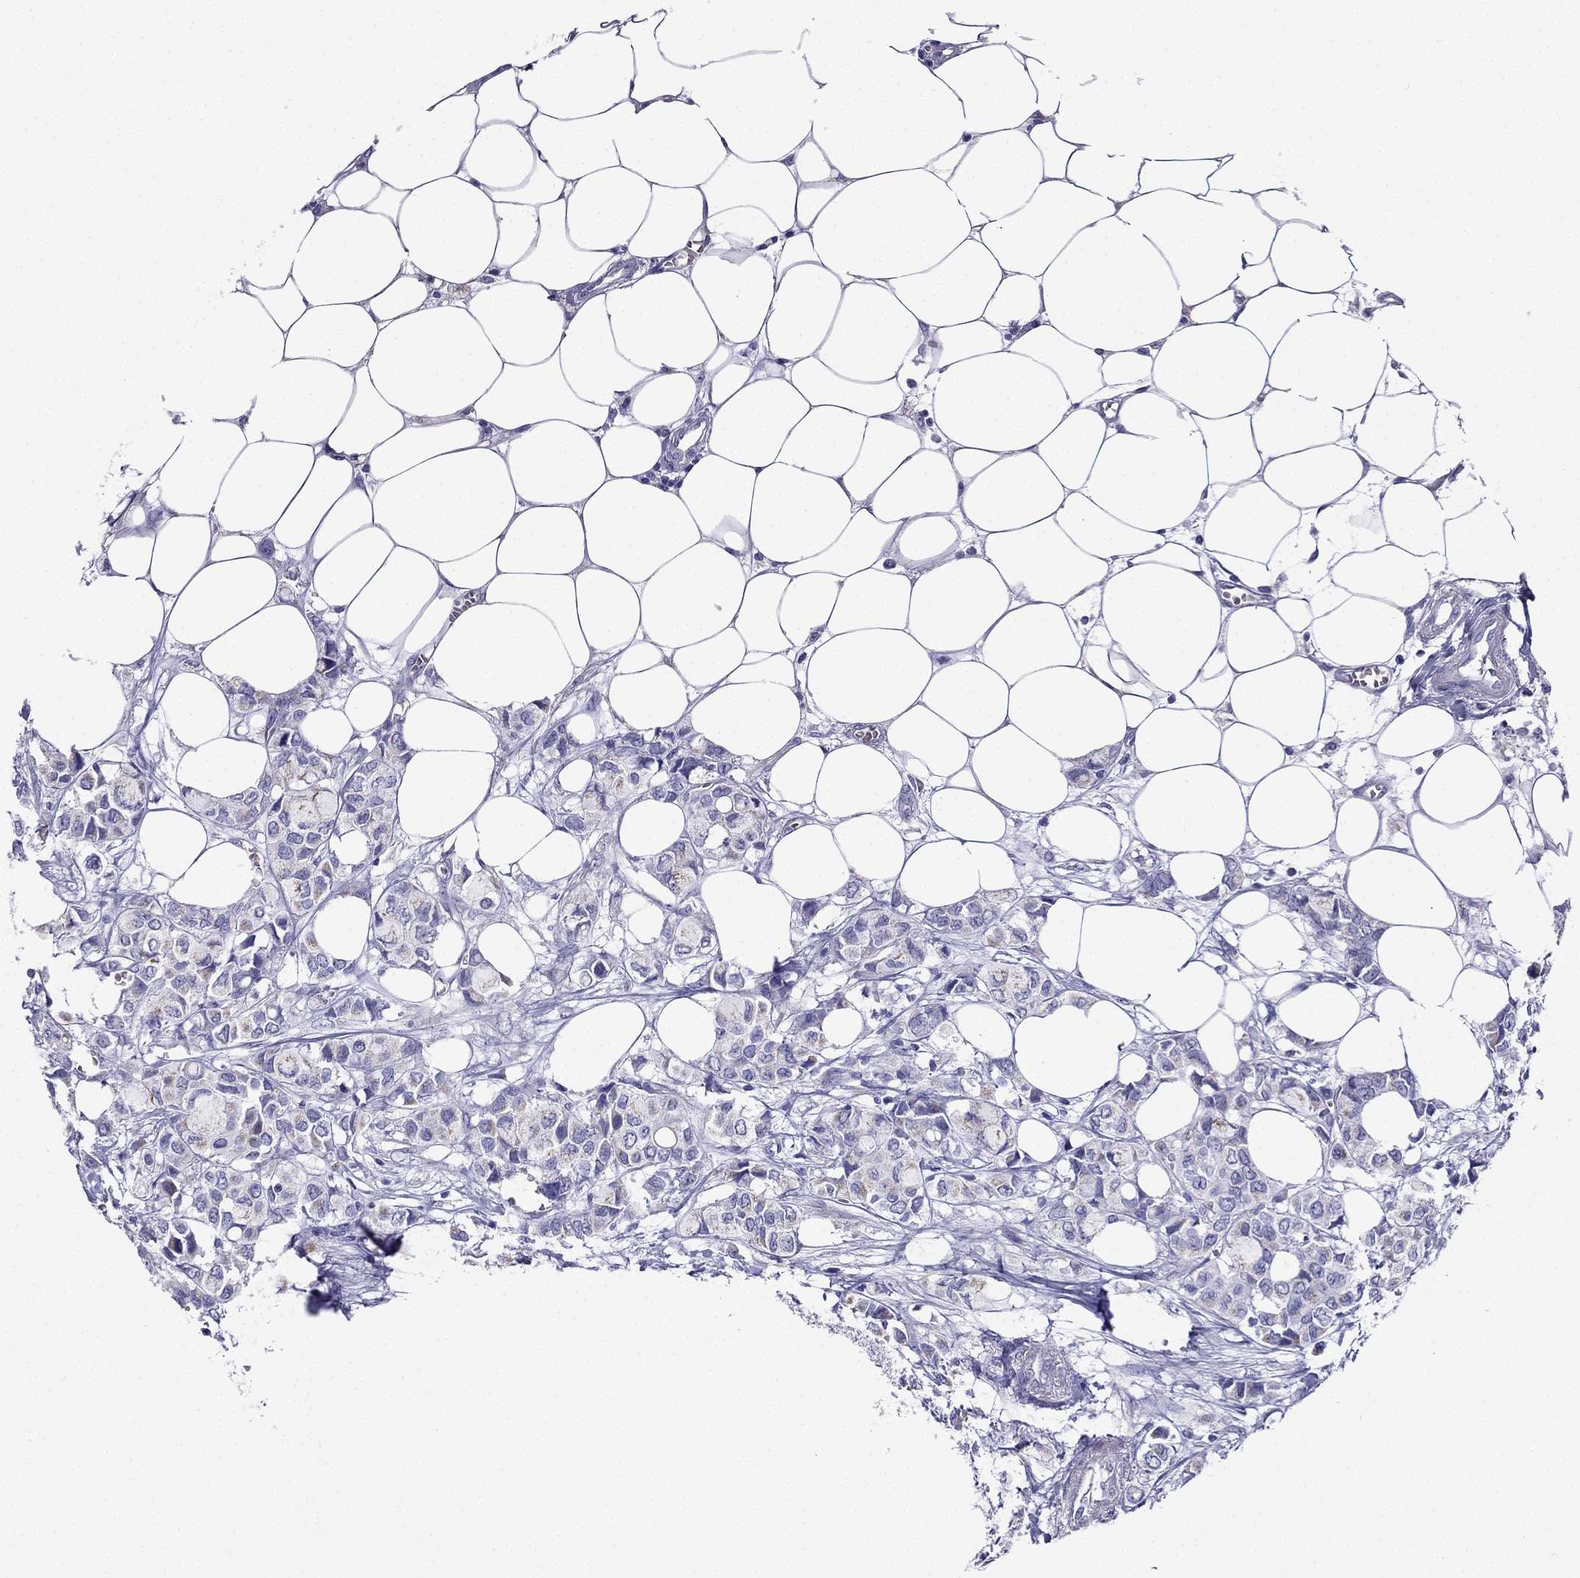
{"staining": {"intensity": "negative", "quantity": "none", "location": "none"}, "tissue": "breast cancer", "cell_type": "Tumor cells", "image_type": "cancer", "snomed": [{"axis": "morphology", "description": "Duct carcinoma"}, {"axis": "topography", "description": "Breast"}], "caption": "Image shows no significant protein staining in tumor cells of breast intraductal carcinoma.", "gene": "KIF5A", "patient": {"sex": "female", "age": 85}}